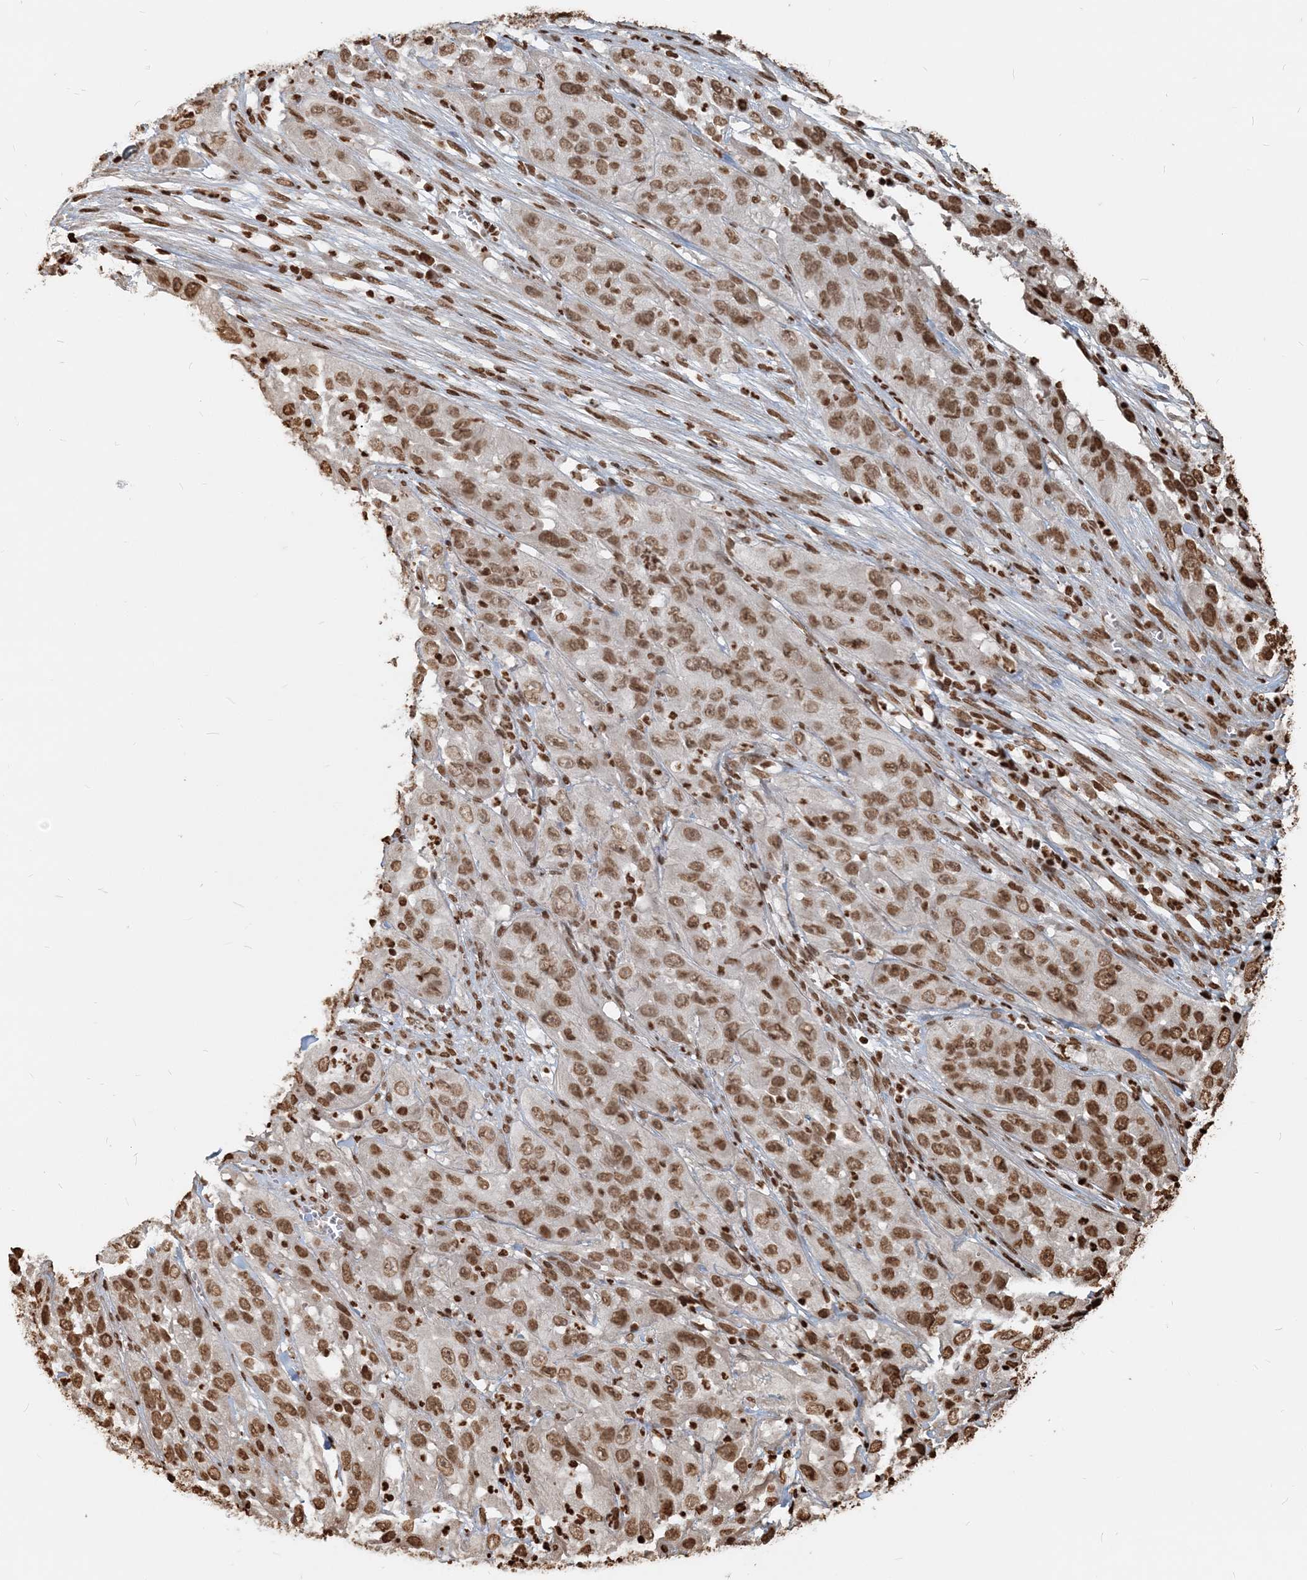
{"staining": {"intensity": "moderate", "quantity": ">75%", "location": "nuclear"}, "tissue": "cervical cancer", "cell_type": "Tumor cells", "image_type": "cancer", "snomed": [{"axis": "morphology", "description": "Squamous cell carcinoma, NOS"}, {"axis": "topography", "description": "Cervix"}], "caption": "IHC micrograph of neoplastic tissue: human squamous cell carcinoma (cervical) stained using IHC exhibits medium levels of moderate protein expression localized specifically in the nuclear of tumor cells, appearing as a nuclear brown color.", "gene": "H3-3B", "patient": {"sex": "female", "age": 32}}